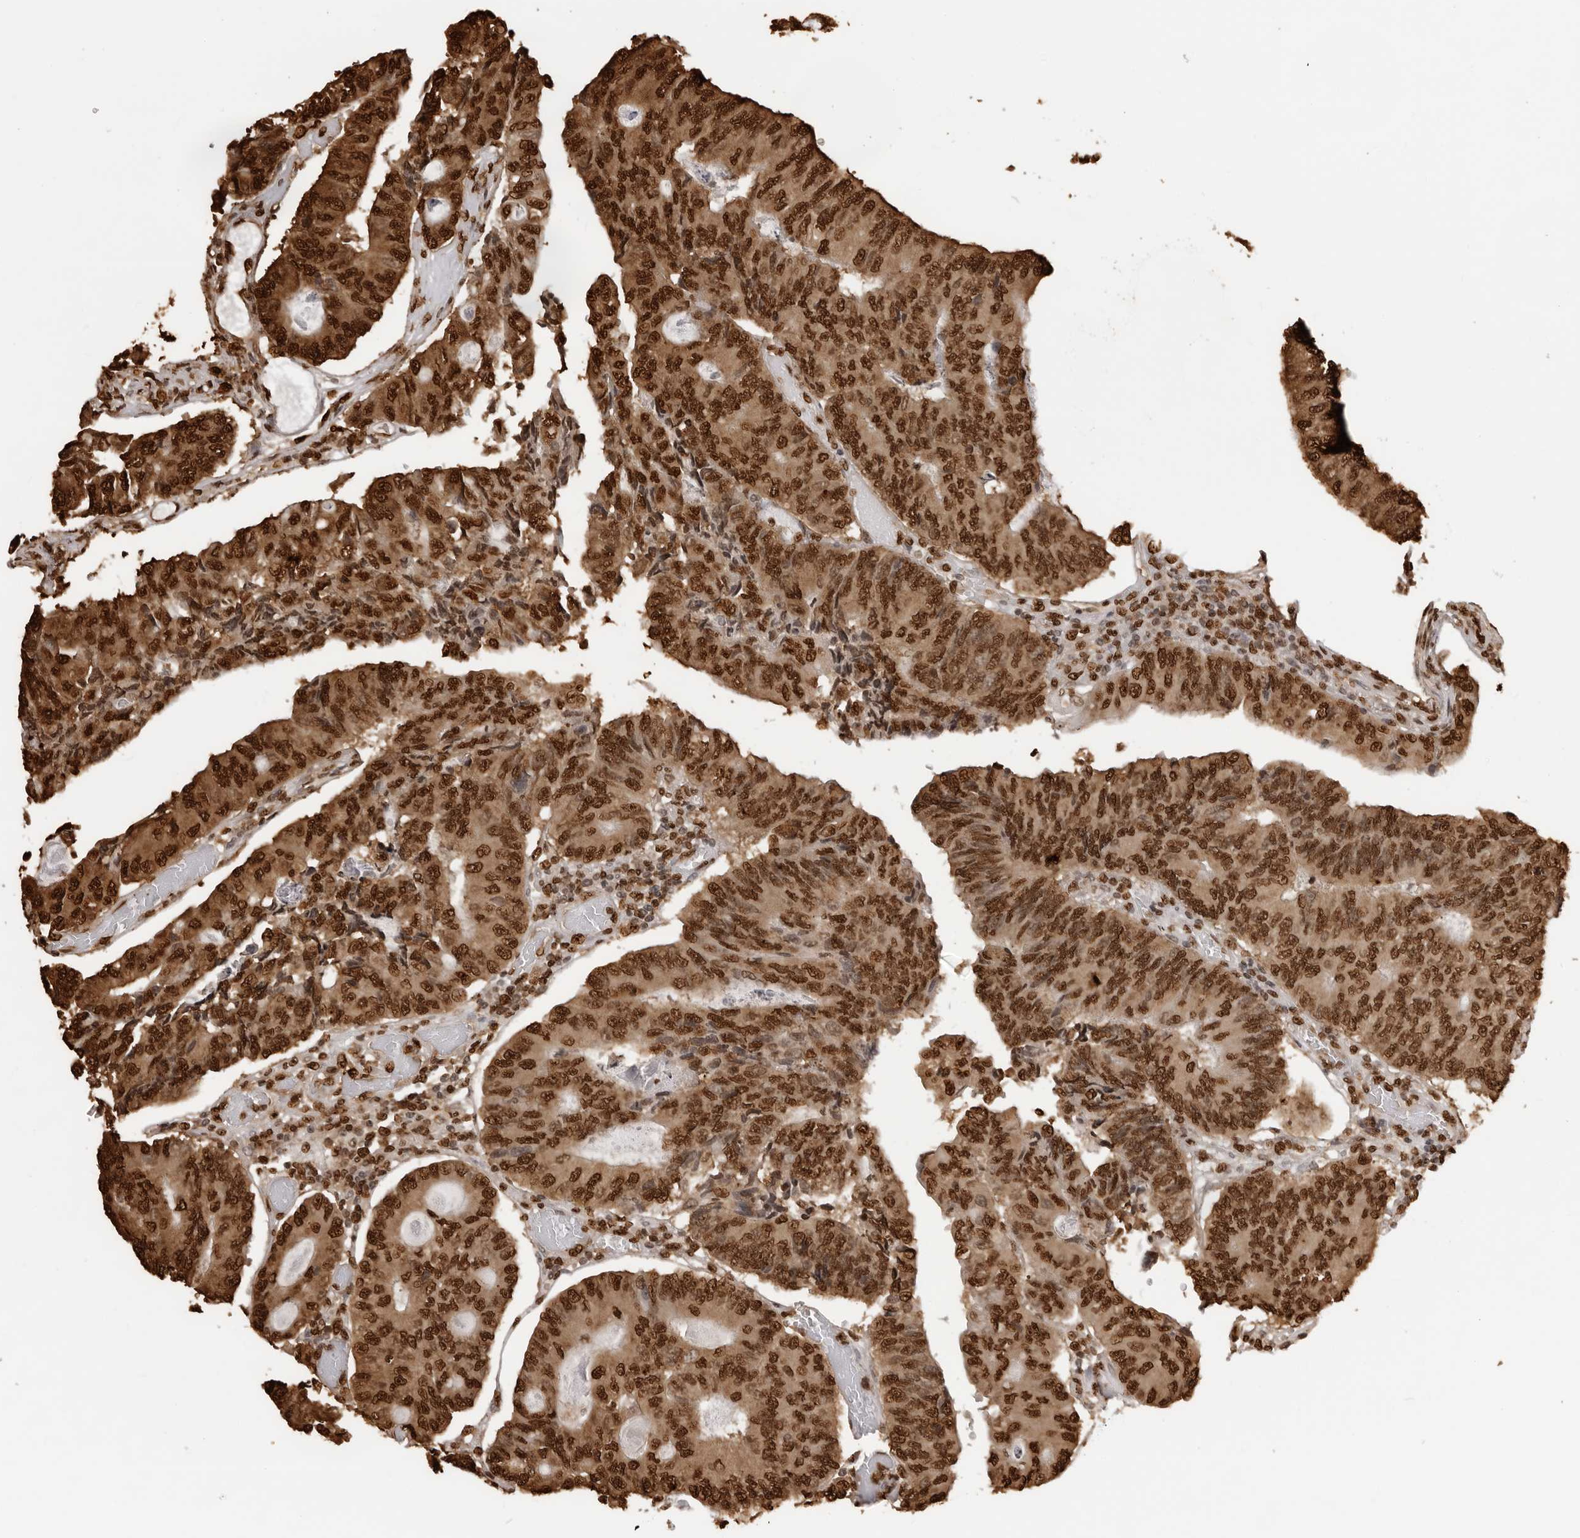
{"staining": {"intensity": "strong", "quantity": ">75%", "location": "cytoplasmic/membranous,nuclear"}, "tissue": "colorectal cancer", "cell_type": "Tumor cells", "image_type": "cancer", "snomed": [{"axis": "morphology", "description": "Adenocarcinoma, NOS"}, {"axis": "topography", "description": "Colon"}], "caption": "Strong cytoplasmic/membranous and nuclear positivity for a protein is appreciated in about >75% of tumor cells of colorectal cancer (adenocarcinoma) using IHC.", "gene": "ZFP91", "patient": {"sex": "female", "age": 67}}